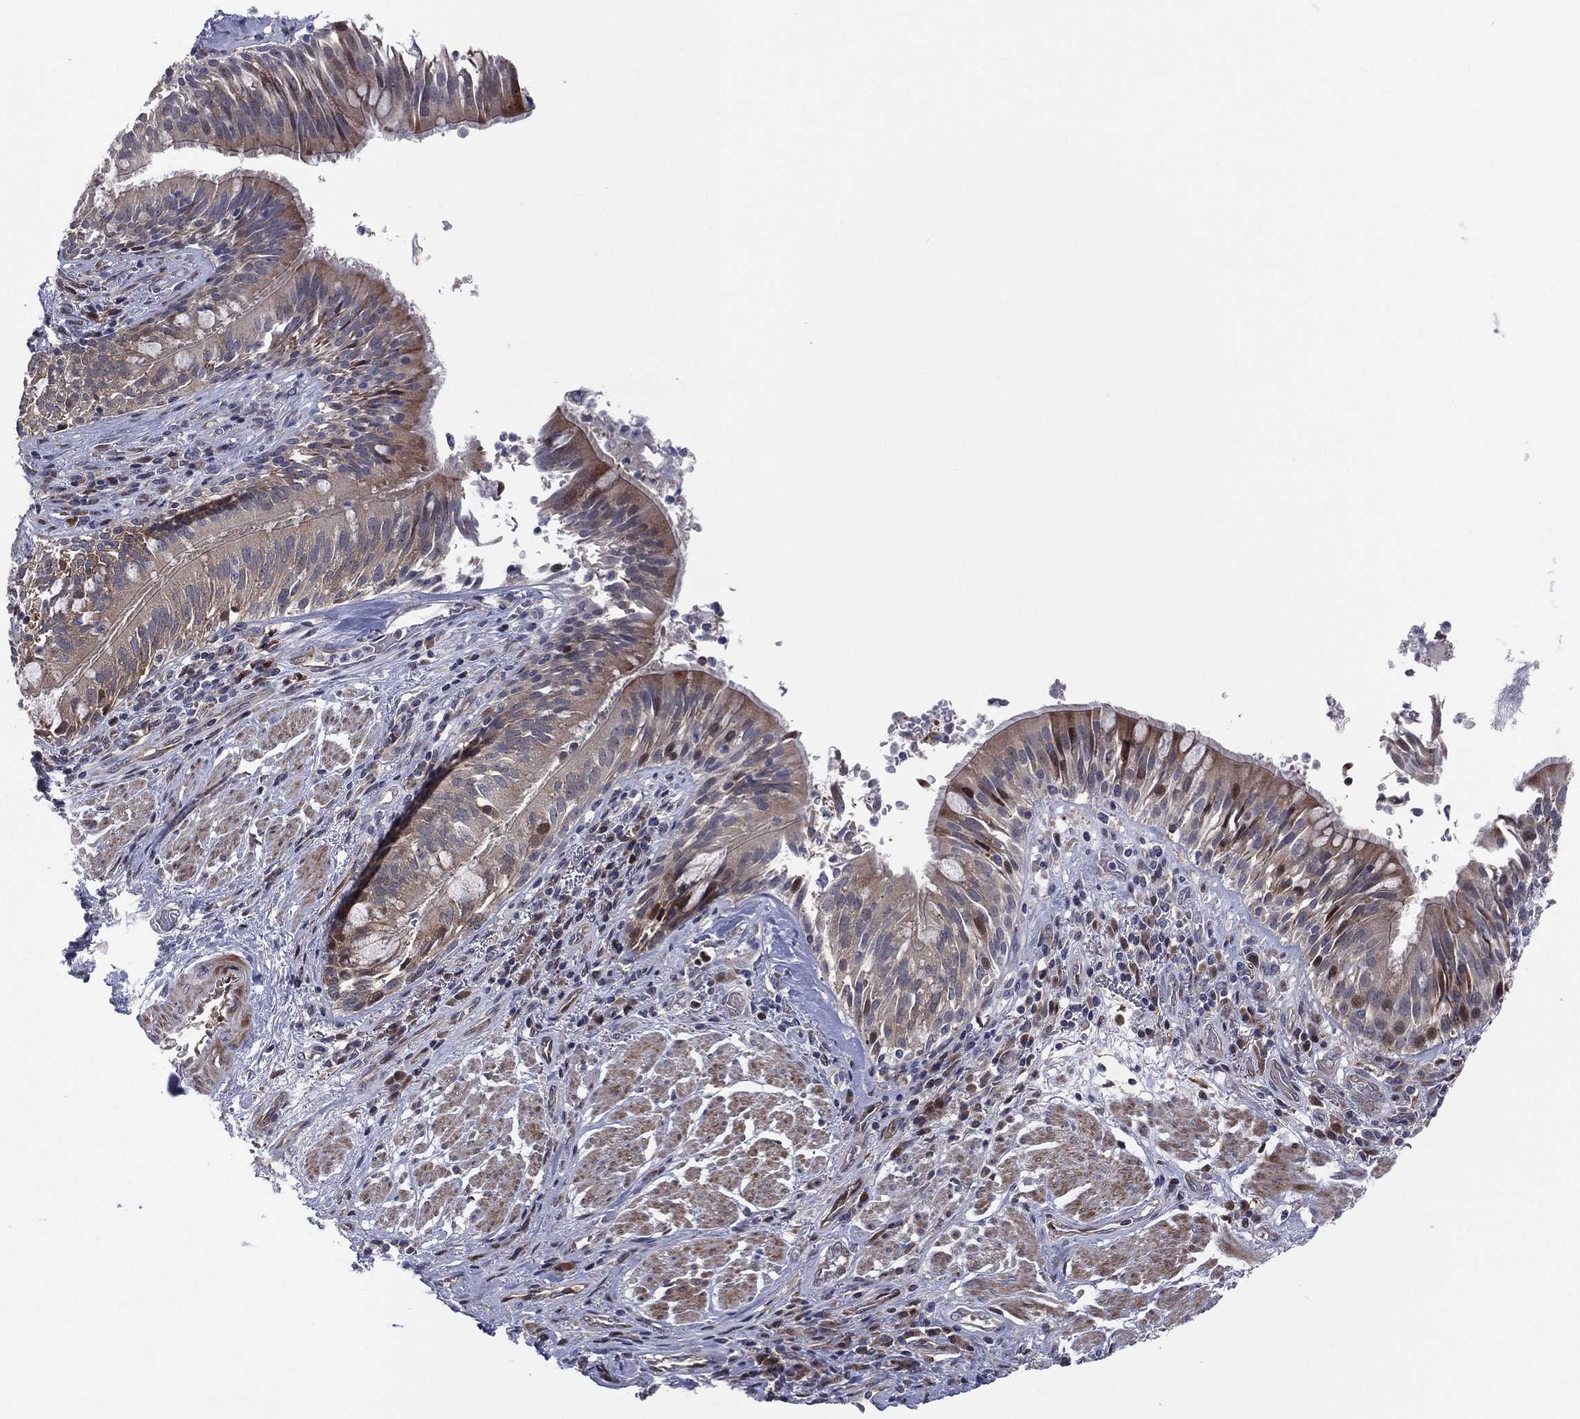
{"staining": {"intensity": "strong", "quantity": "25%-75%", "location": "cytoplasmic/membranous"}, "tissue": "bronchus", "cell_type": "Respiratory epithelial cells", "image_type": "normal", "snomed": [{"axis": "morphology", "description": "Normal tissue, NOS"}, {"axis": "morphology", "description": "Squamous cell carcinoma, NOS"}, {"axis": "topography", "description": "Bronchus"}, {"axis": "topography", "description": "Lung"}], "caption": "Protein analysis of normal bronchus displays strong cytoplasmic/membranous positivity in approximately 25%-75% of respiratory epithelial cells.", "gene": "UTP14A", "patient": {"sex": "male", "age": 64}}